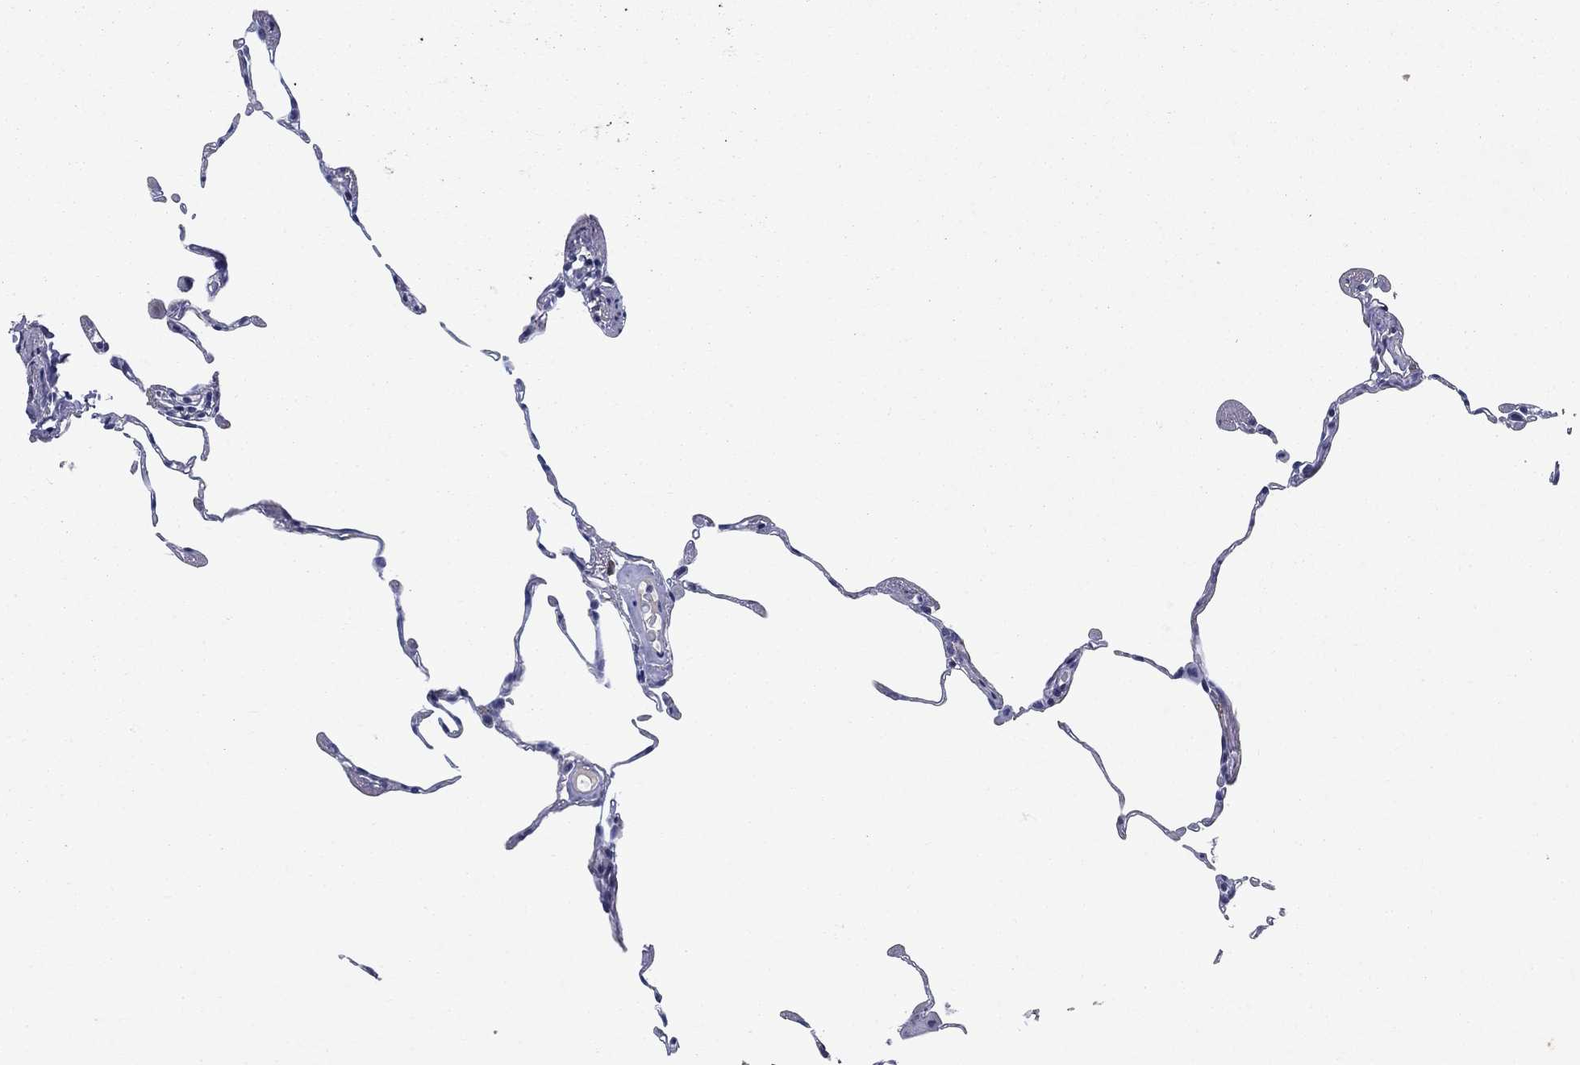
{"staining": {"intensity": "negative", "quantity": "none", "location": "none"}, "tissue": "lung", "cell_type": "Alveolar cells", "image_type": "normal", "snomed": [{"axis": "morphology", "description": "Normal tissue, NOS"}, {"axis": "topography", "description": "Lung"}], "caption": "Immunohistochemical staining of benign lung displays no significant staining in alveolar cells.", "gene": "ECM1", "patient": {"sex": "female", "age": 57}}